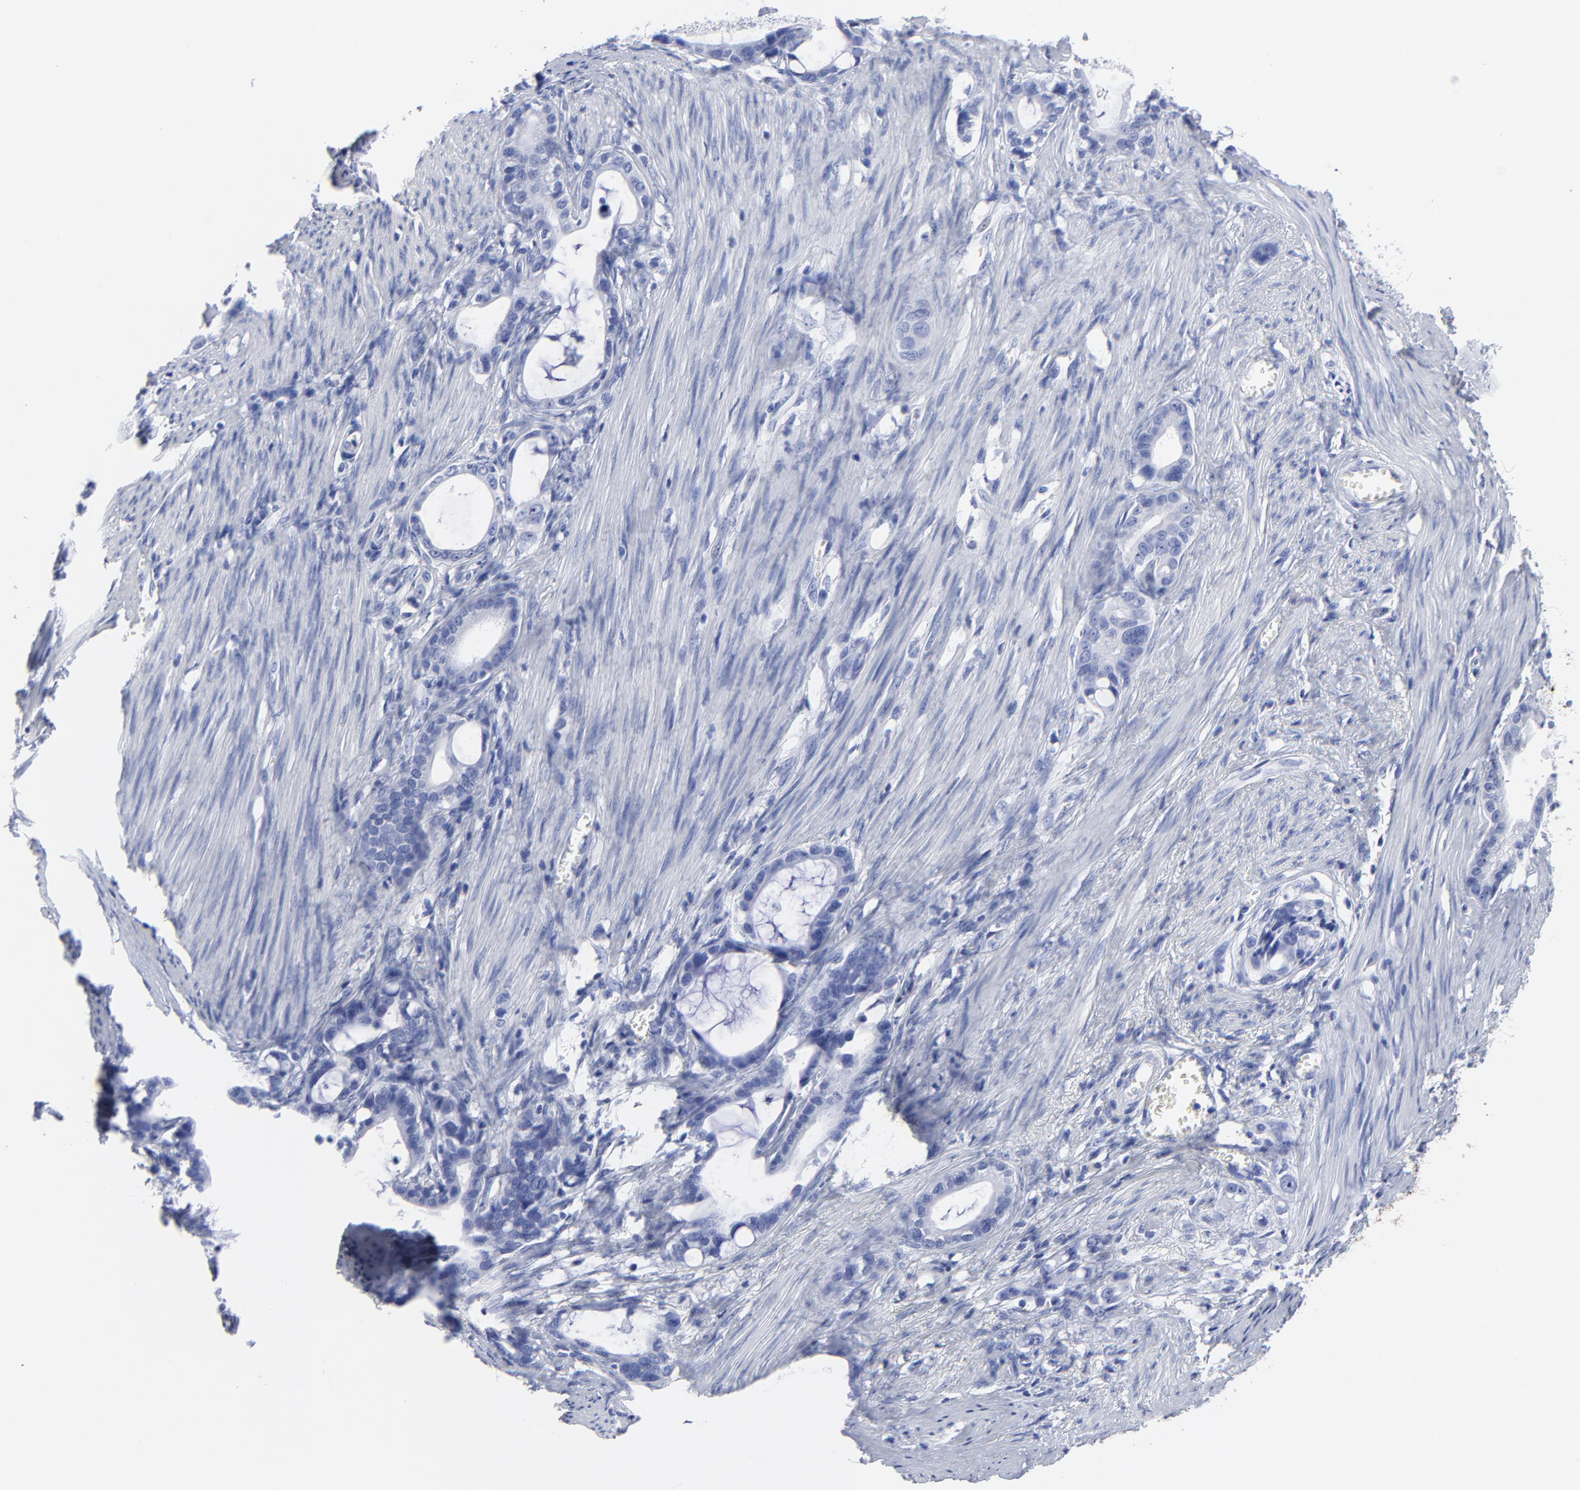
{"staining": {"intensity": "negative", "quantity": "none", "location": "none"}, "tissue": "stomach cancer", "cell_type": "Tumor cells", "image_type": "cancer", "snomed": [{"axis": "morphology", "description": "Adenocarcinoma, NOS"}, {"axis": "topography", "description": "Stomach"}], "caption": "Tumor cells show no significant staining in stomach adenocarcinoma.", "gene": "ACY1", "patient": {"sex": "female", "age": 75}}